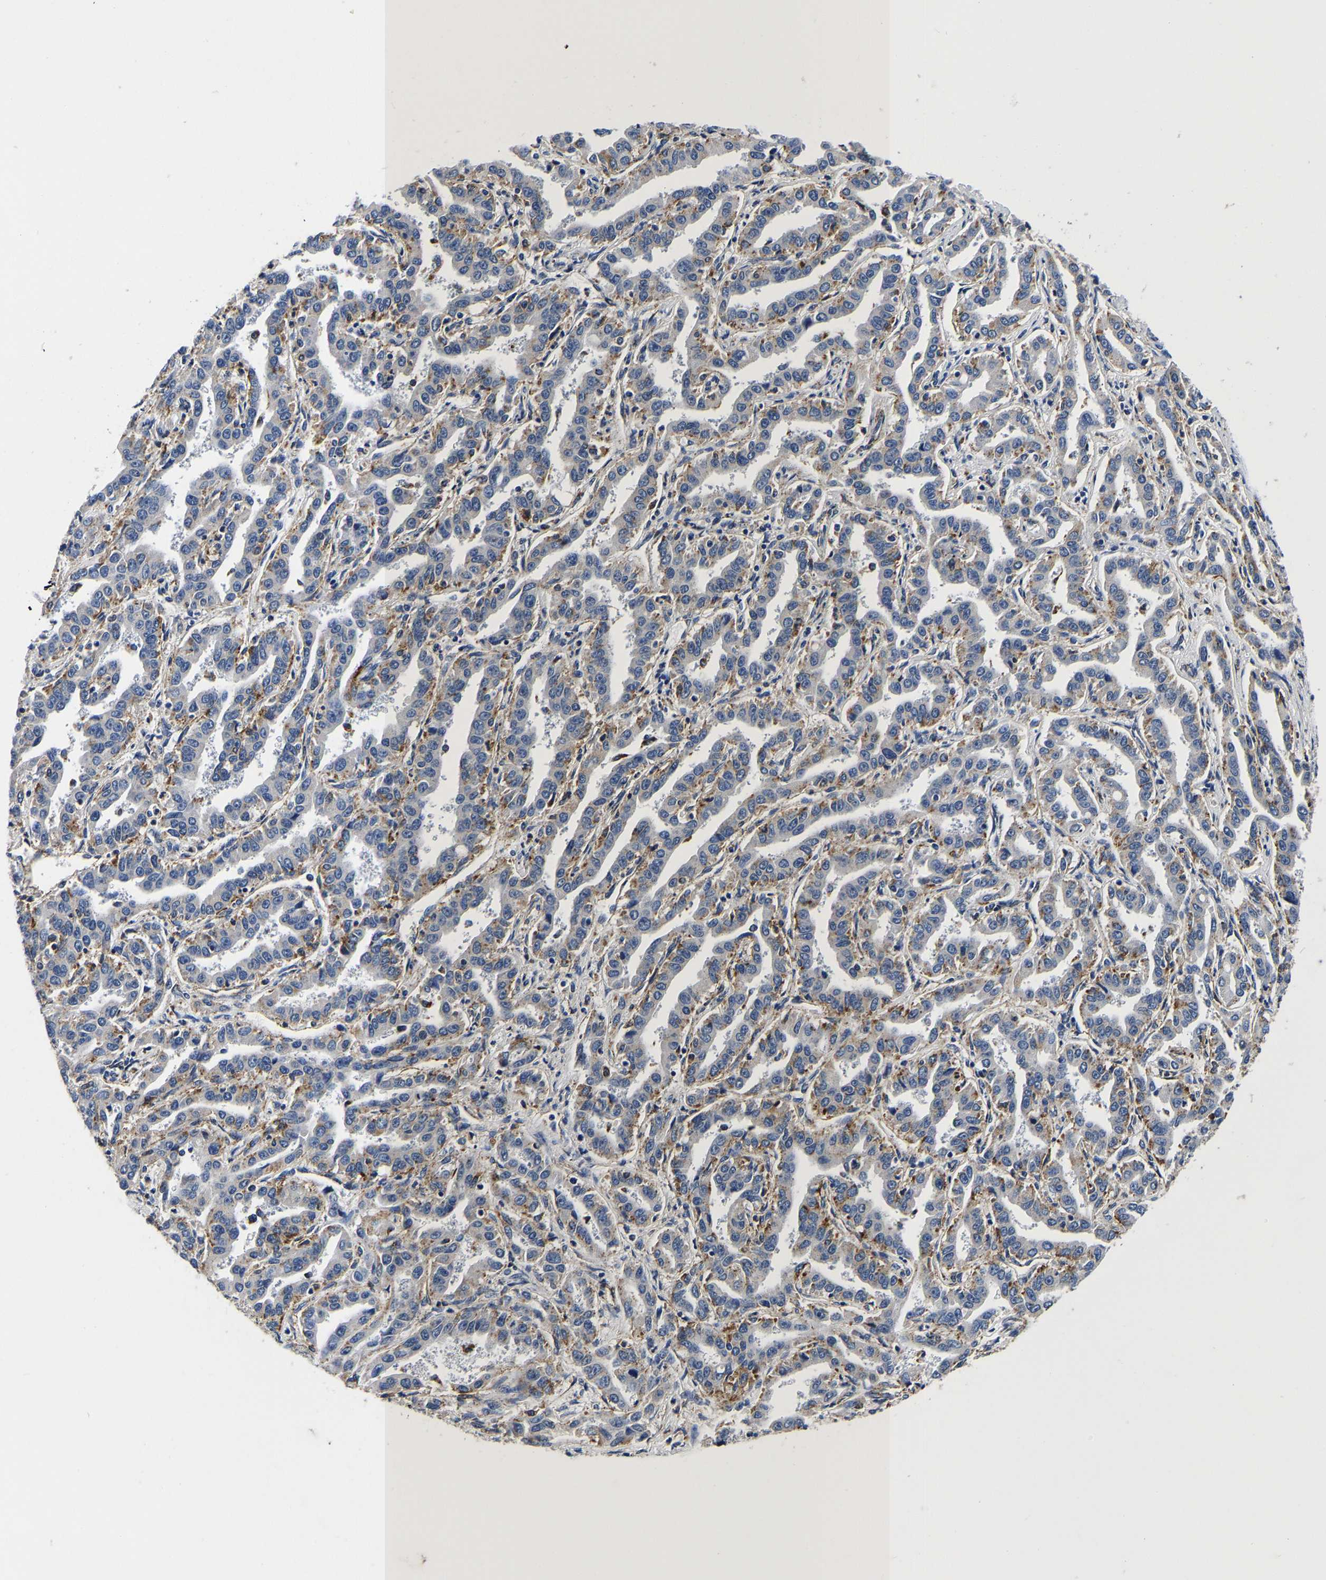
{"staining": {"intensity": "negative", "quantity": "none", "location": "none"}, "tissue": "liver cancer", "cell_type": "Tumor cells", "image_type": "cancer", "snomed": [{"axis": "morphology", "description": "Cholangiocarcinoma"}, {"axis": "topography", "description": "Liver"}], "caption": "Immunohistochemistry (IHC) photomicrograph of liver cholangiocarcinoma stained for a protein (brown), which displays no staining in tumor cells. (Brightfield microscopy of DAB immunohistochemistry at high magnification).", "gene": "GRN", "patient": {"sex": "male", "age": 59}}